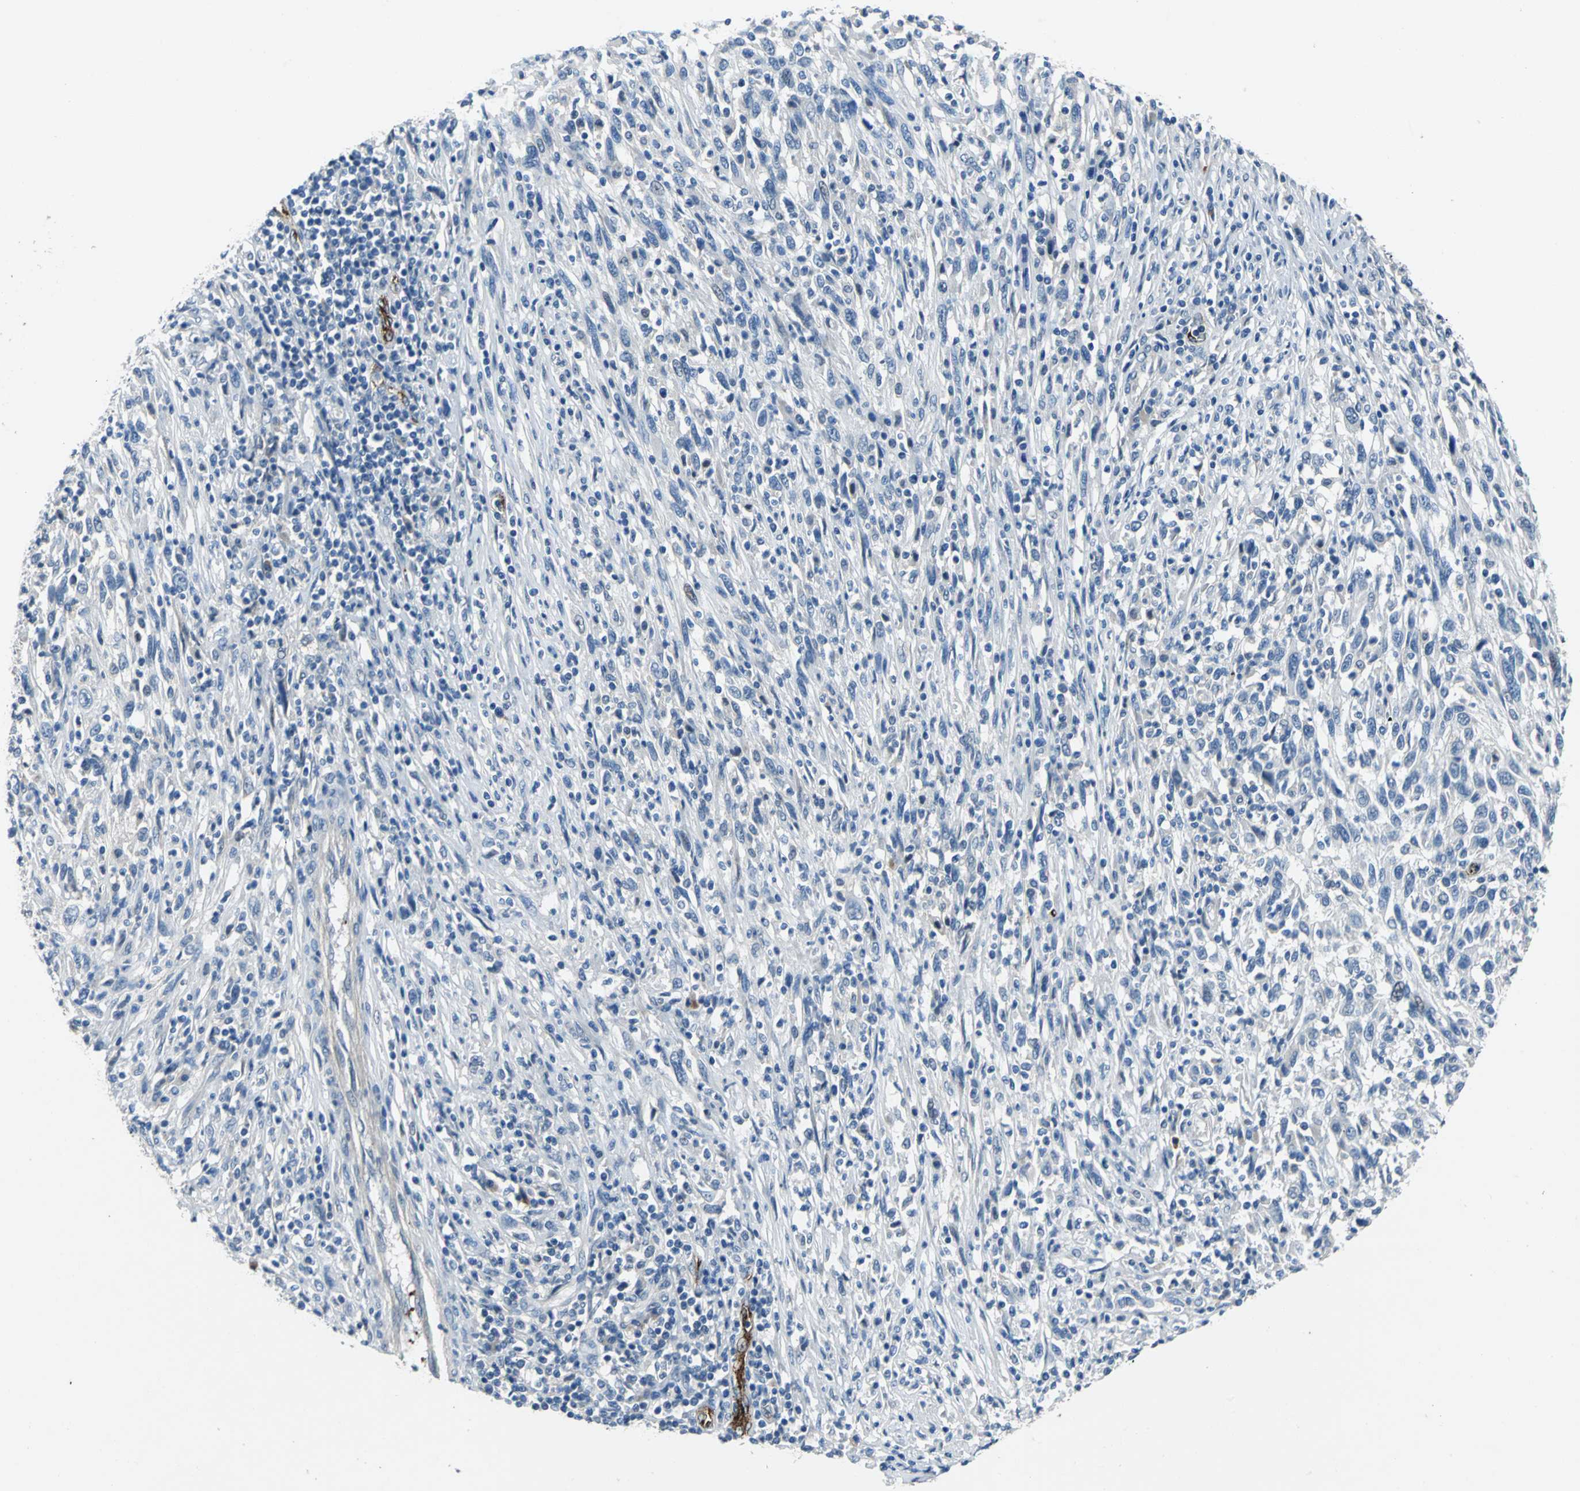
{"staining": {"intensity": "negative", "quantity": "none", "location": "none"}, "tissue": "melanoma", "cell_type": "Tumor cells", "image_type": "cancer", "snomed": [{"axis": "morphology", "description": "Malignant melanoma, Metastatic site"}, {"axis": "topography", "description": "Lymph node"}], "caption": "Tumor cells are negative for protein expression in human malignant melanoma (metastatic site).", "gene": "SELP", "patient": {"sex": "male", "age": 61}}